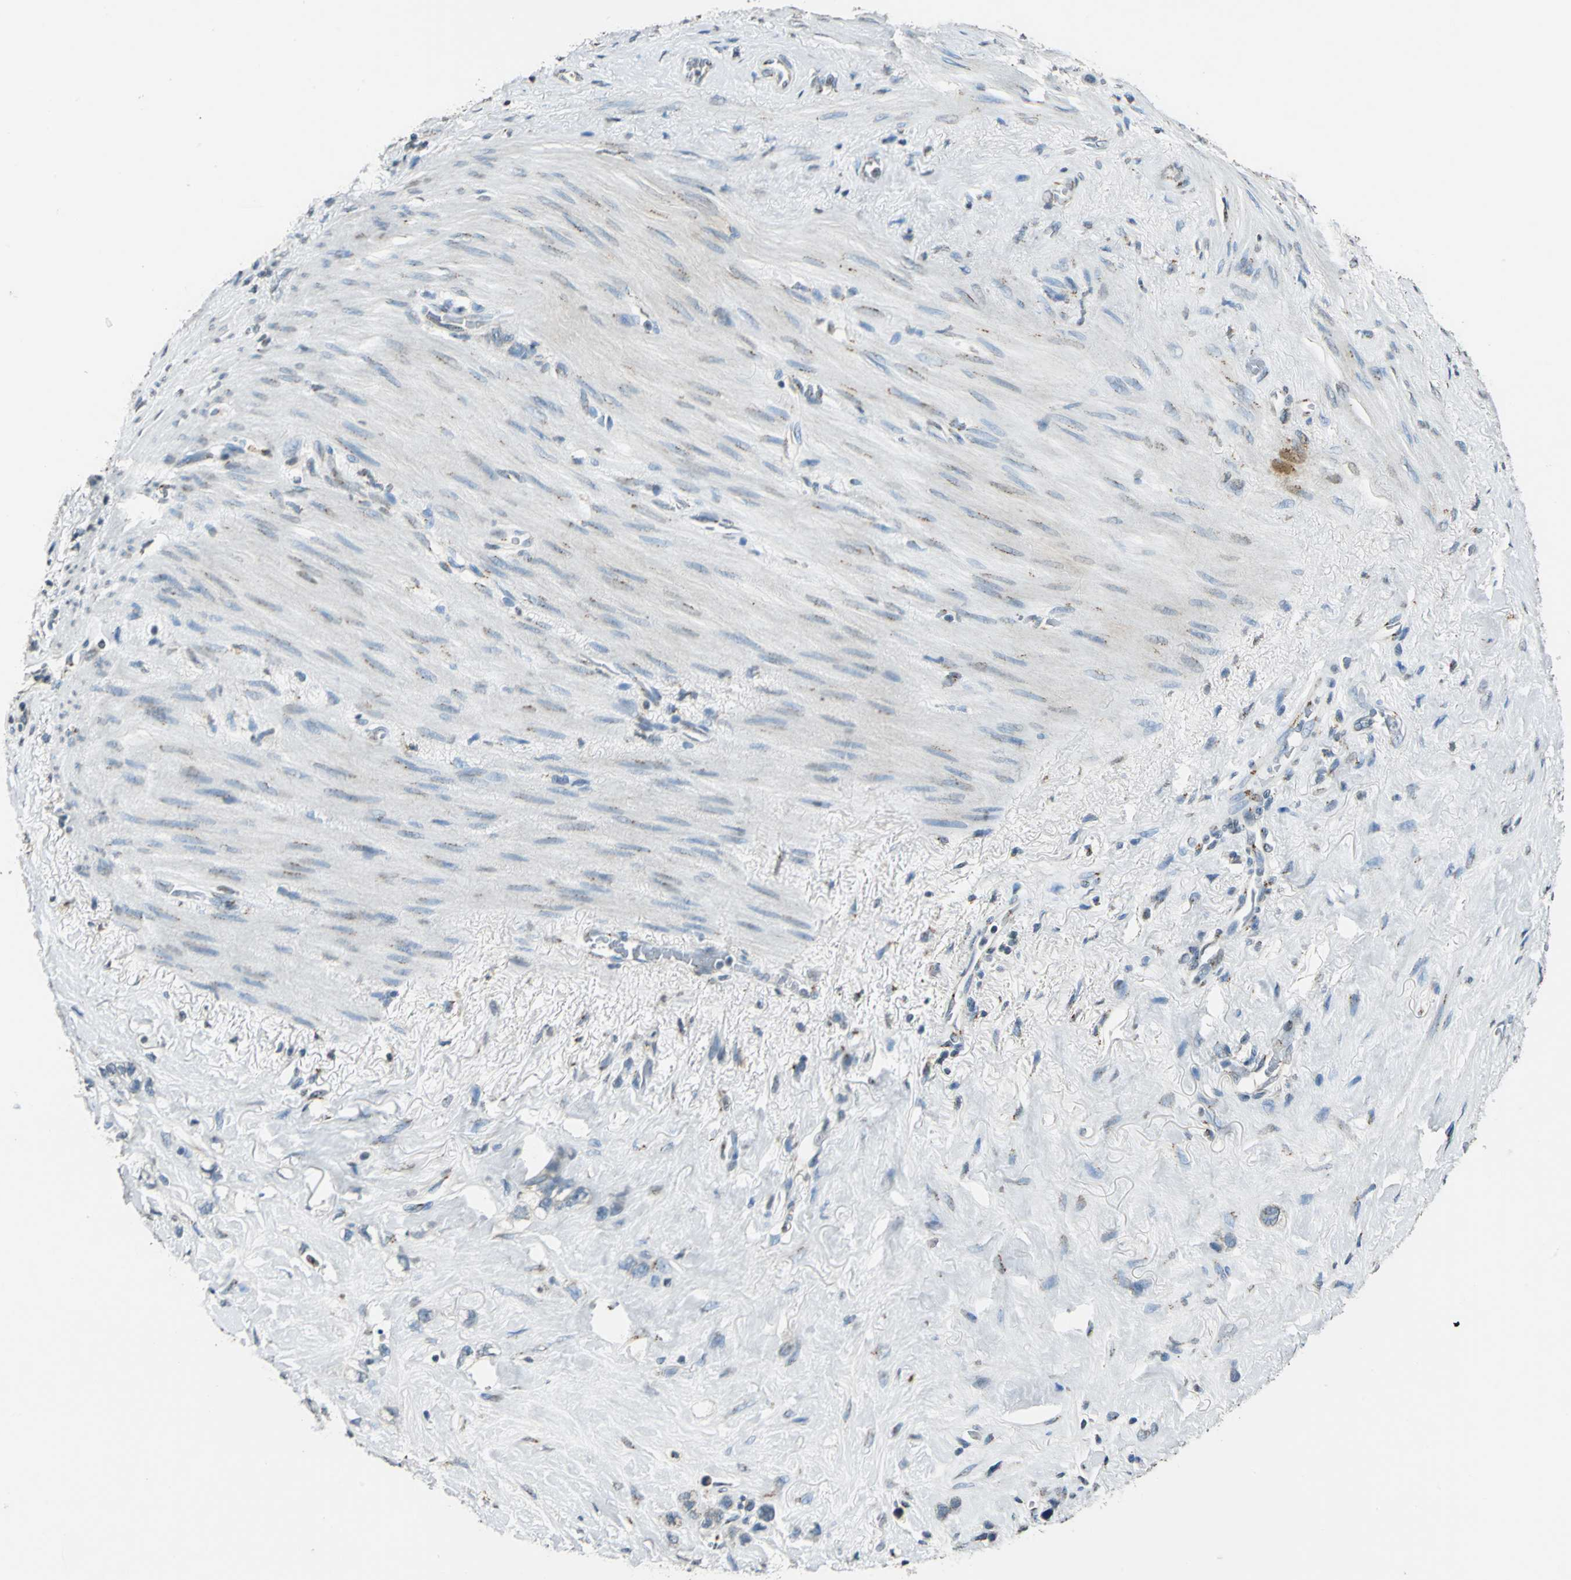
{"staining": {"intensity": "weak", "quantity": "<25%", "location": "cytoplasmic/membranous"}, "tissue": "stomach cancer", "cell_type": "Tumor cells", "image_type": "cancer", "snomed": [{"axis": "morphology", "description": "Normal tissue, NOS"}, {"axis": "morphology", "description": "Adenocarcinoma, NOS"}, {"axis": "morphology", "description": "Adenocarcinoma, High grade"}, {"axis": "topography", "description": "Stomach, upper"}, {"axis": "topography", "description": "Stomach"}], "caption": "Stomach cancer was stained to show a protein in brown. There is no significant staining in tumor cells.", "gene": "TMEM115", "patient": {"sex": "female", "age": 65}}